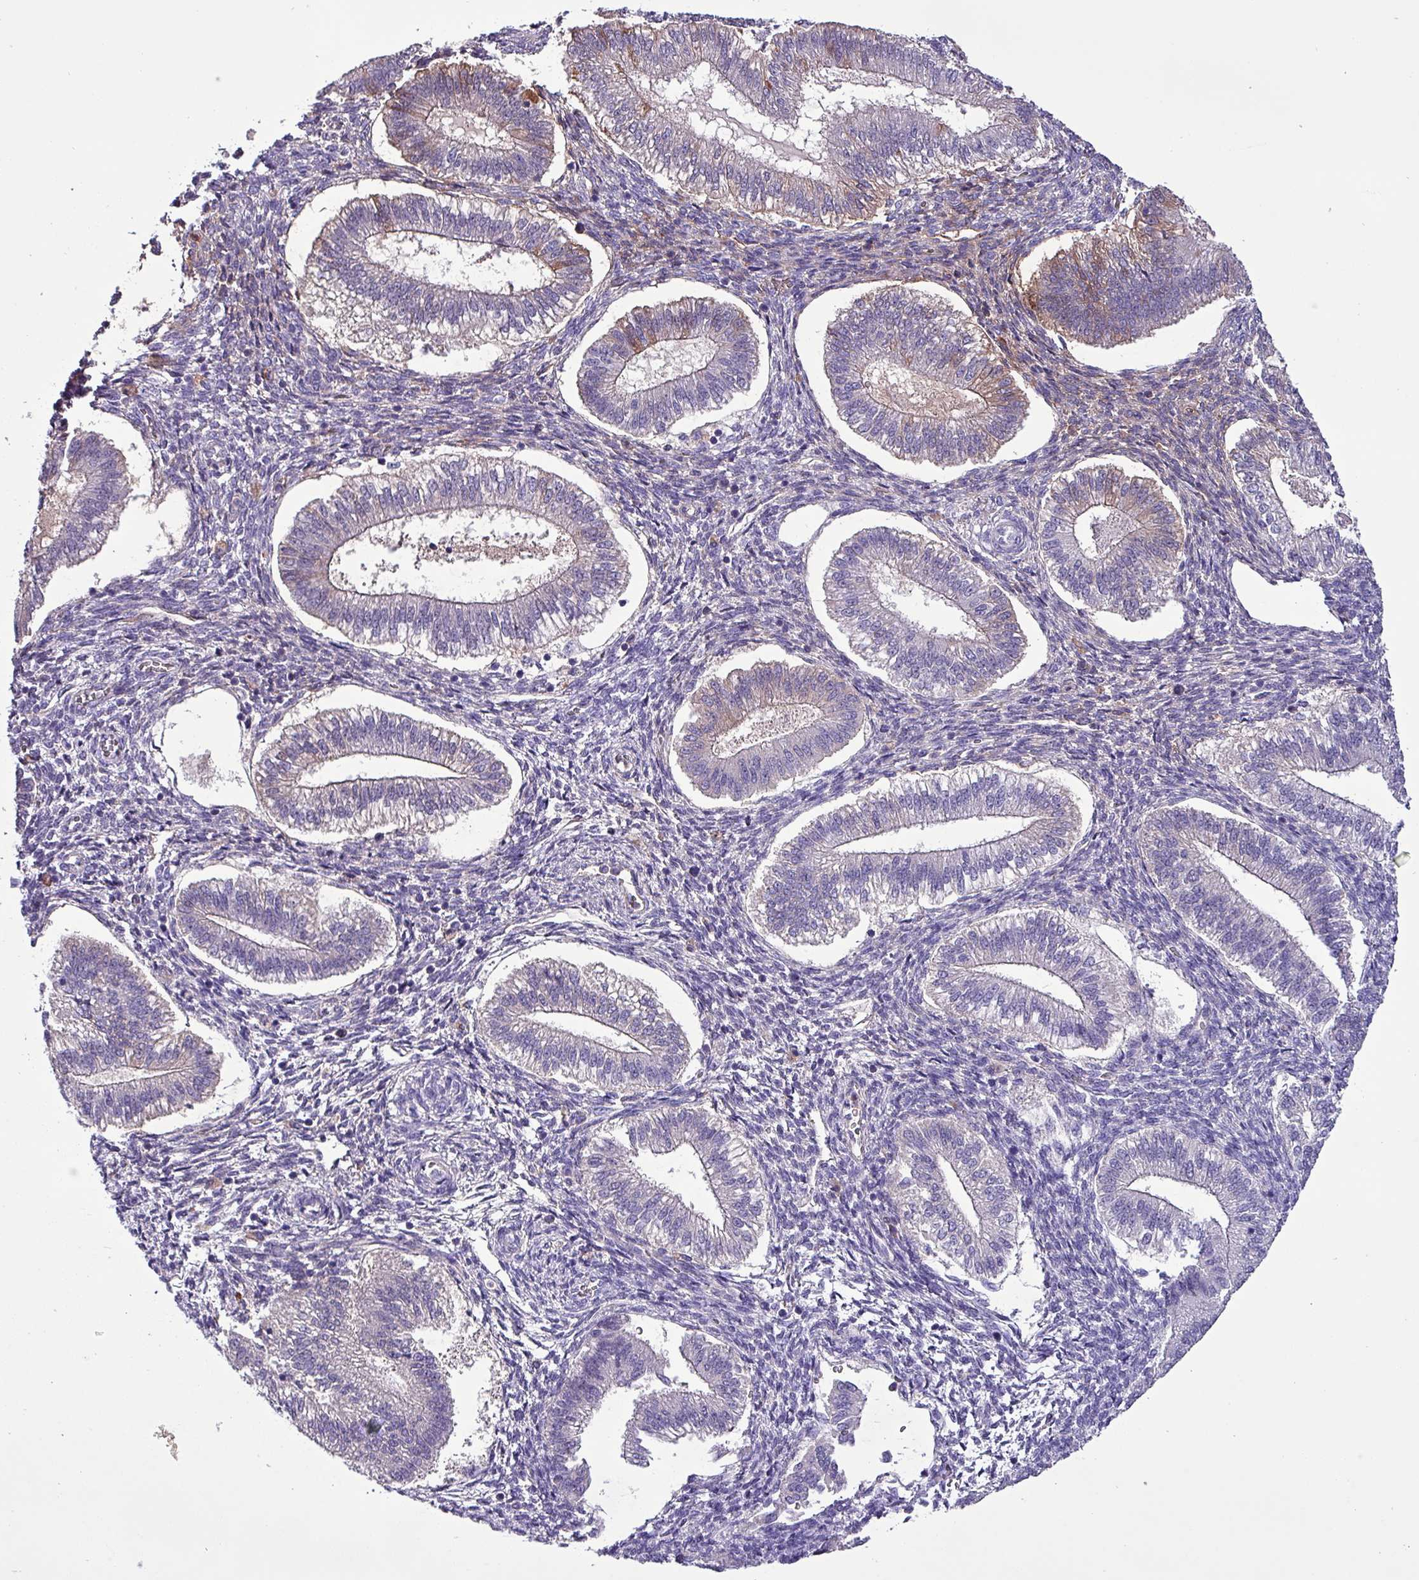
{"staining": {"intensity": "weak", "quantity": "<25%", "location": "cytoplasmic/membranous"}, "tissue": "endometrium", "cell_type": "Cells in endometrial stroma", "image_type": "normal", "snomed": [{"axis": "morphology", "description": "Normal tissue, NOS"}, {"axis": "topography", "description": "Endometrium"}], "caption": "Cells in endometrial stroma are negative for protein expression in unremarkable human endometrium. (Brightfield microscopy of DAB (3,3'-diaminobenzidine) immunohistochemistry at high magnification).", "gene": "HPR", "patient": {"sex": "female", "age": 25}}